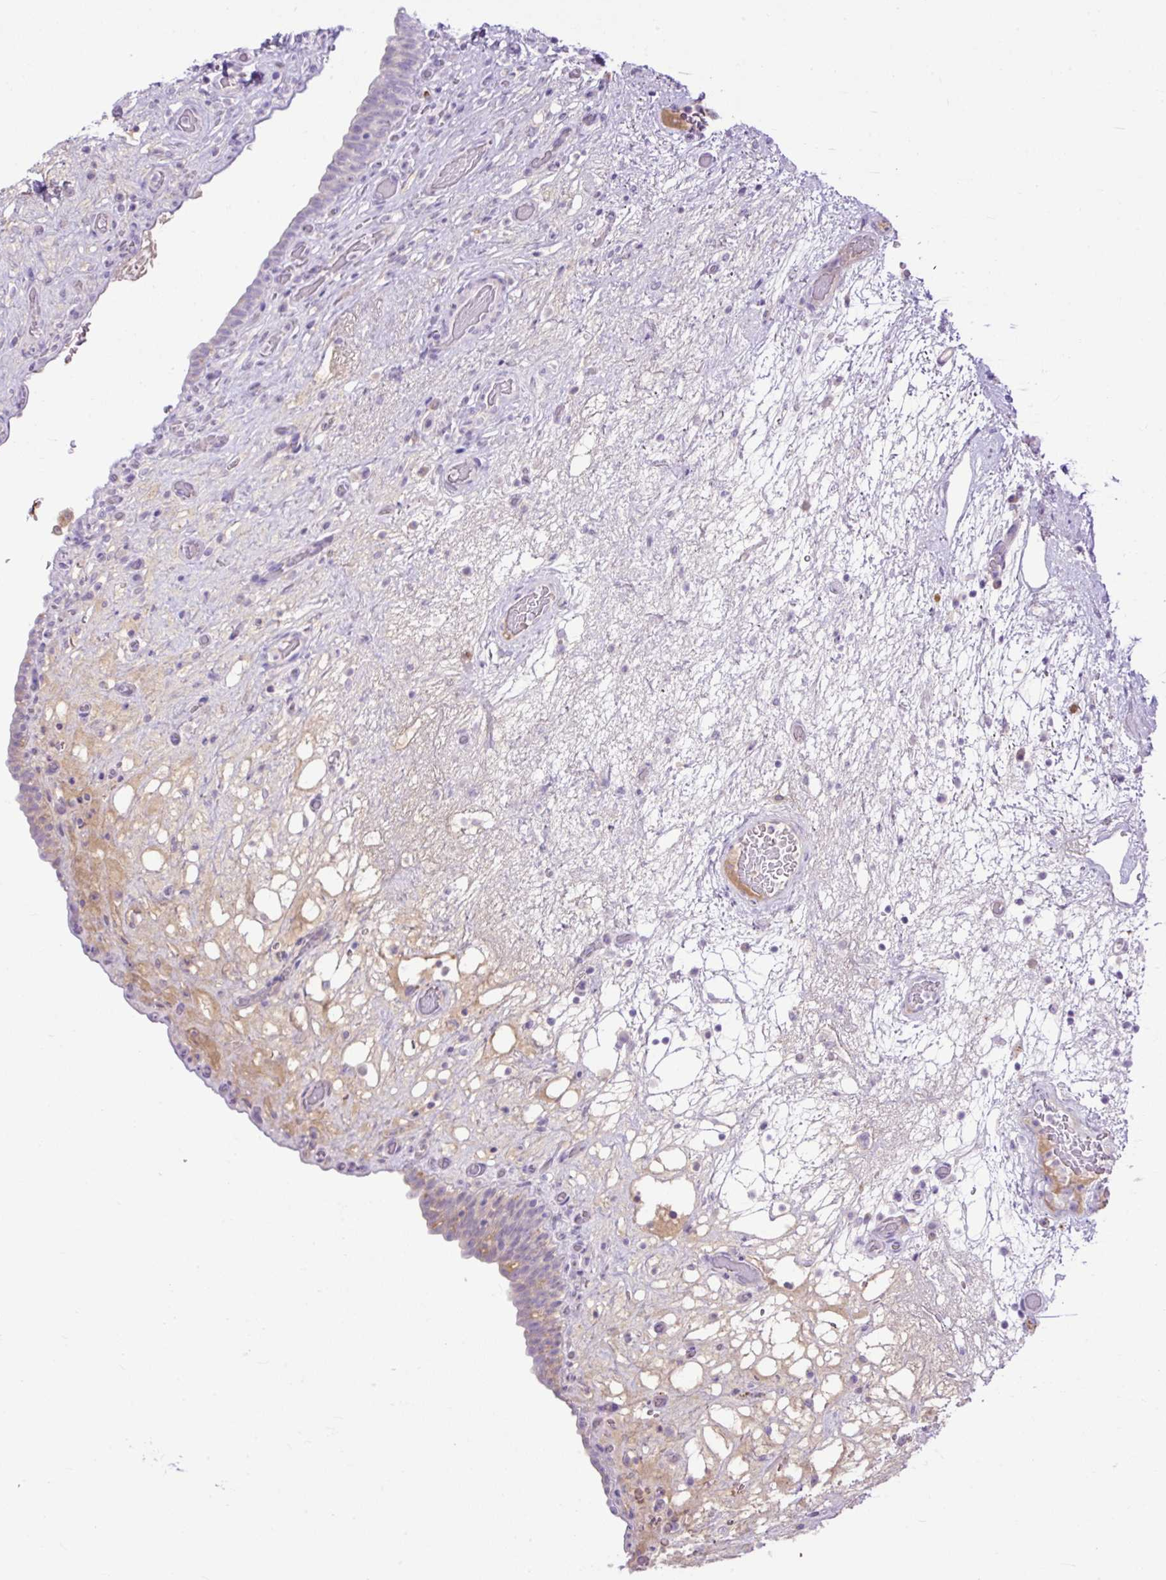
{"staining": {"intensity": "weak", "quantity": "<25%", "location": "cytoplasmic/membranous"}, "tissue": "urinary bladder", "cell_type": "Urothelial cells", "image_type": "normal", "snomed": [{"axis": "morphology", "description": "Normal tissue, NOS"}, {"axis": "topography", "description": "Urinary bladder"}], "caption": "DAB immunohistochemical staining of benign human urinary bladder demonstrates no significant expression in urothelial cells.", "gene": "SPTBN5", "patient": {"sex": "male", "age": 71}}